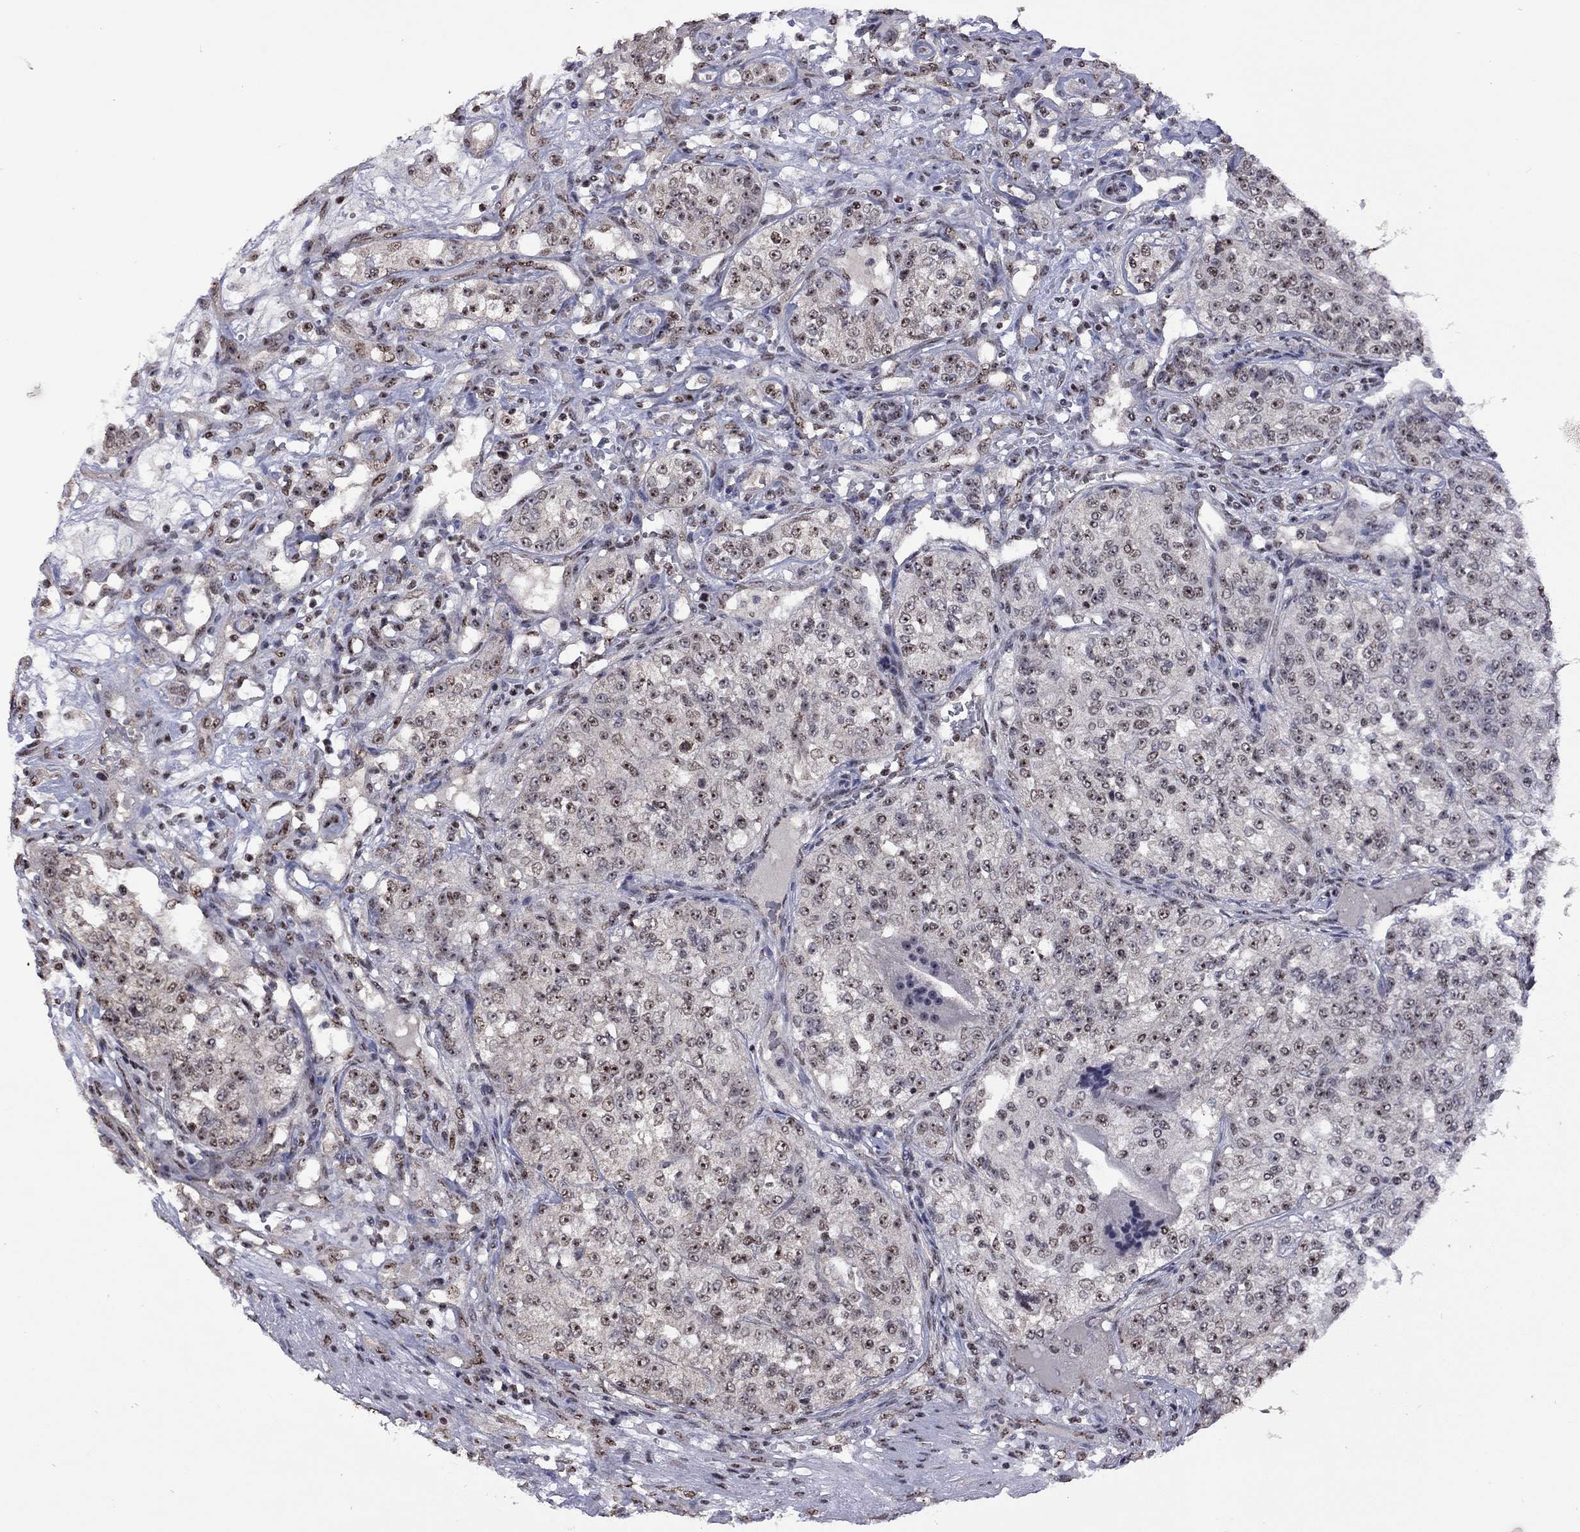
{"staining": {"intensity": "moderate", "quantity": "<25%", "location": "nuclear"}, "tissue": "renal cancer", "cell_type": "Tumor cells", "image_type": "cancer", "snomed": [{"axis": "morphology", "description": "Adenocarcinoma, NOS"}, {"axis": "topography", "description": "Kidney"}], "caption": "A high-resolution micrograph shows IHC staining of renal cancer (adenocarcinoma), which reveals moderate nuclear positivity in approximately <25% of tumor cells.", "gene": "SPOUT1", "patient": {"sex": "female", "age": 63}}